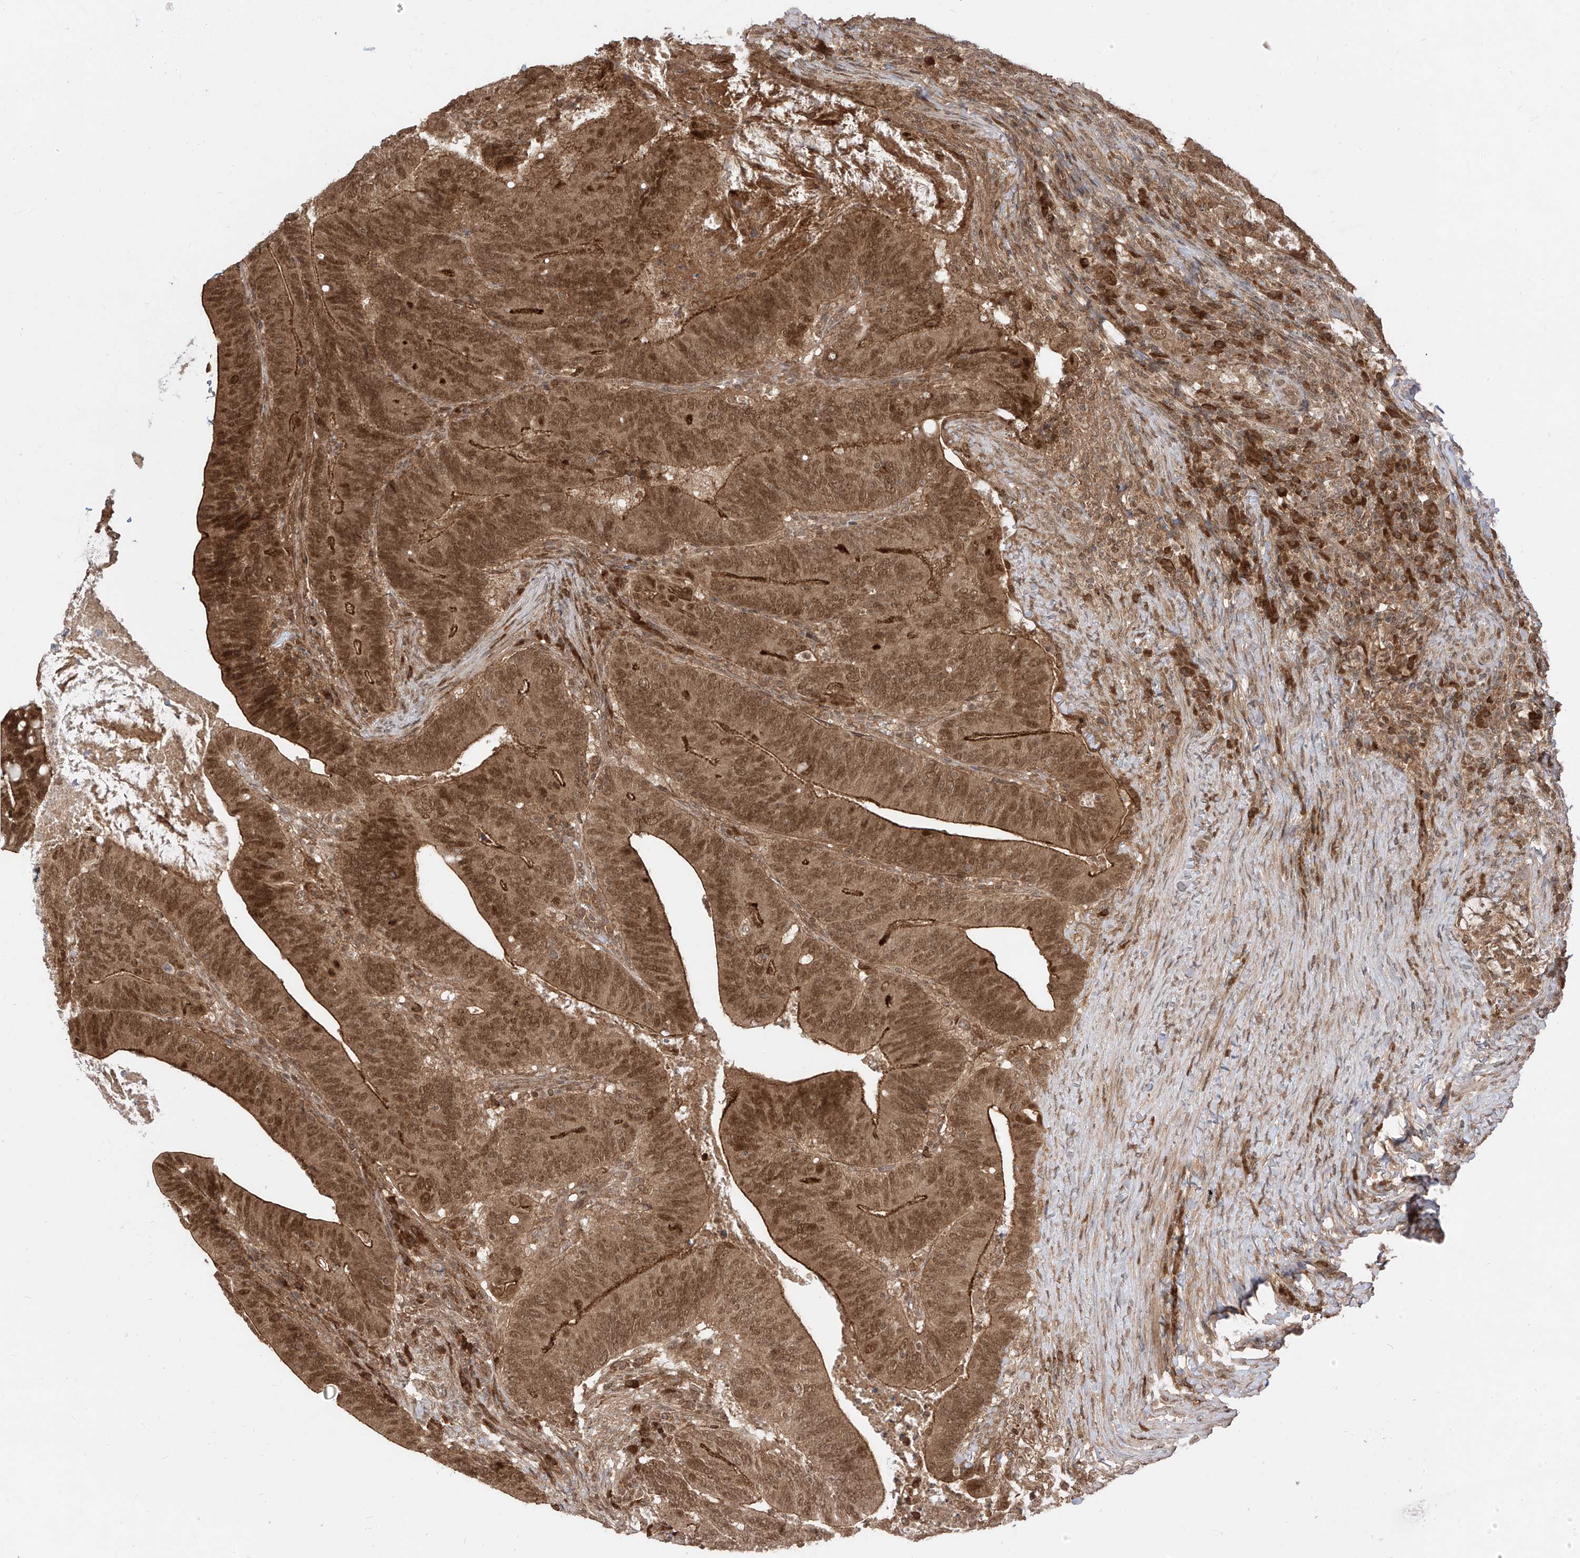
{"staining": {"intensity": "moderate", "quantity": ">75%", "location": "cytoplasmic/membranous,nuclear"}, "tissue": "colorectal cancer", "cell_type": "Tumor cells", "image_type": "cancer", "snomed": [{"axis": "morphology", "description": "Adenocarcinoma, NOS"}, {"axis": "topography", "description": "Colon"}], "caption": "The image reveals staining of colorectal adenocarcinoma, revealing moderate cytoplasmic/membranous and nuclear protein staining (brown color) within tumor cells.", "gene": "LCOR", "patient": {"sex": "female", "age": 66}}